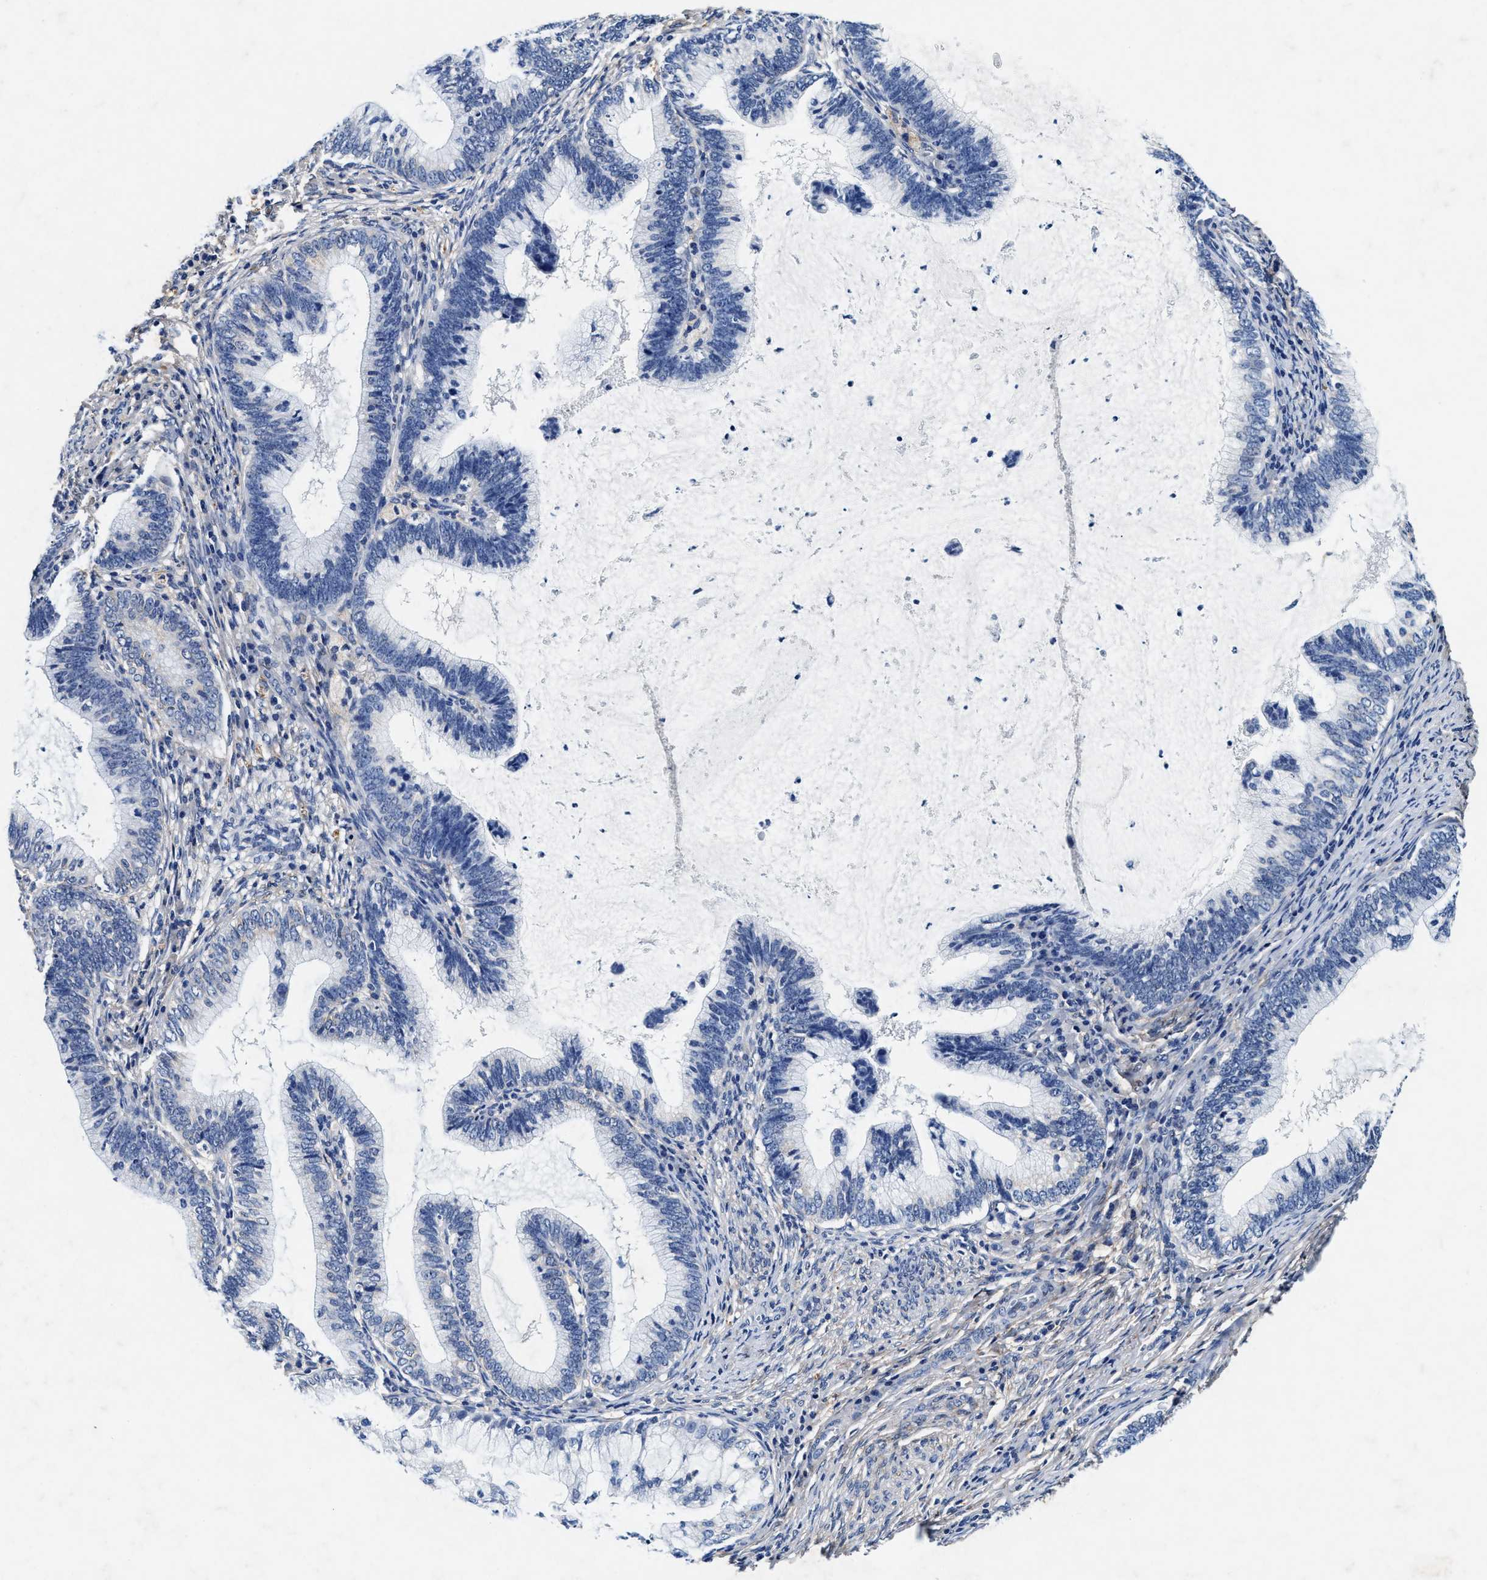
{"staining": {"intensity": "negative", "quantity": "none", "location": "none"}, "tissue": "cervical cancer", "cell_type": "Tumor cells", "image_type": "cancer", "snomed": [{"axis": "morphology", "description": "Adenocarcinoma, NOS"}, {"axis": "topography", "description": "Cervix"}], "caption": "Tumor cells are negative for brown protein staining in adenocarcinoma (cervical).", "gene": "SLC8A1", "patient": {"sex": "female", "age": 36}}